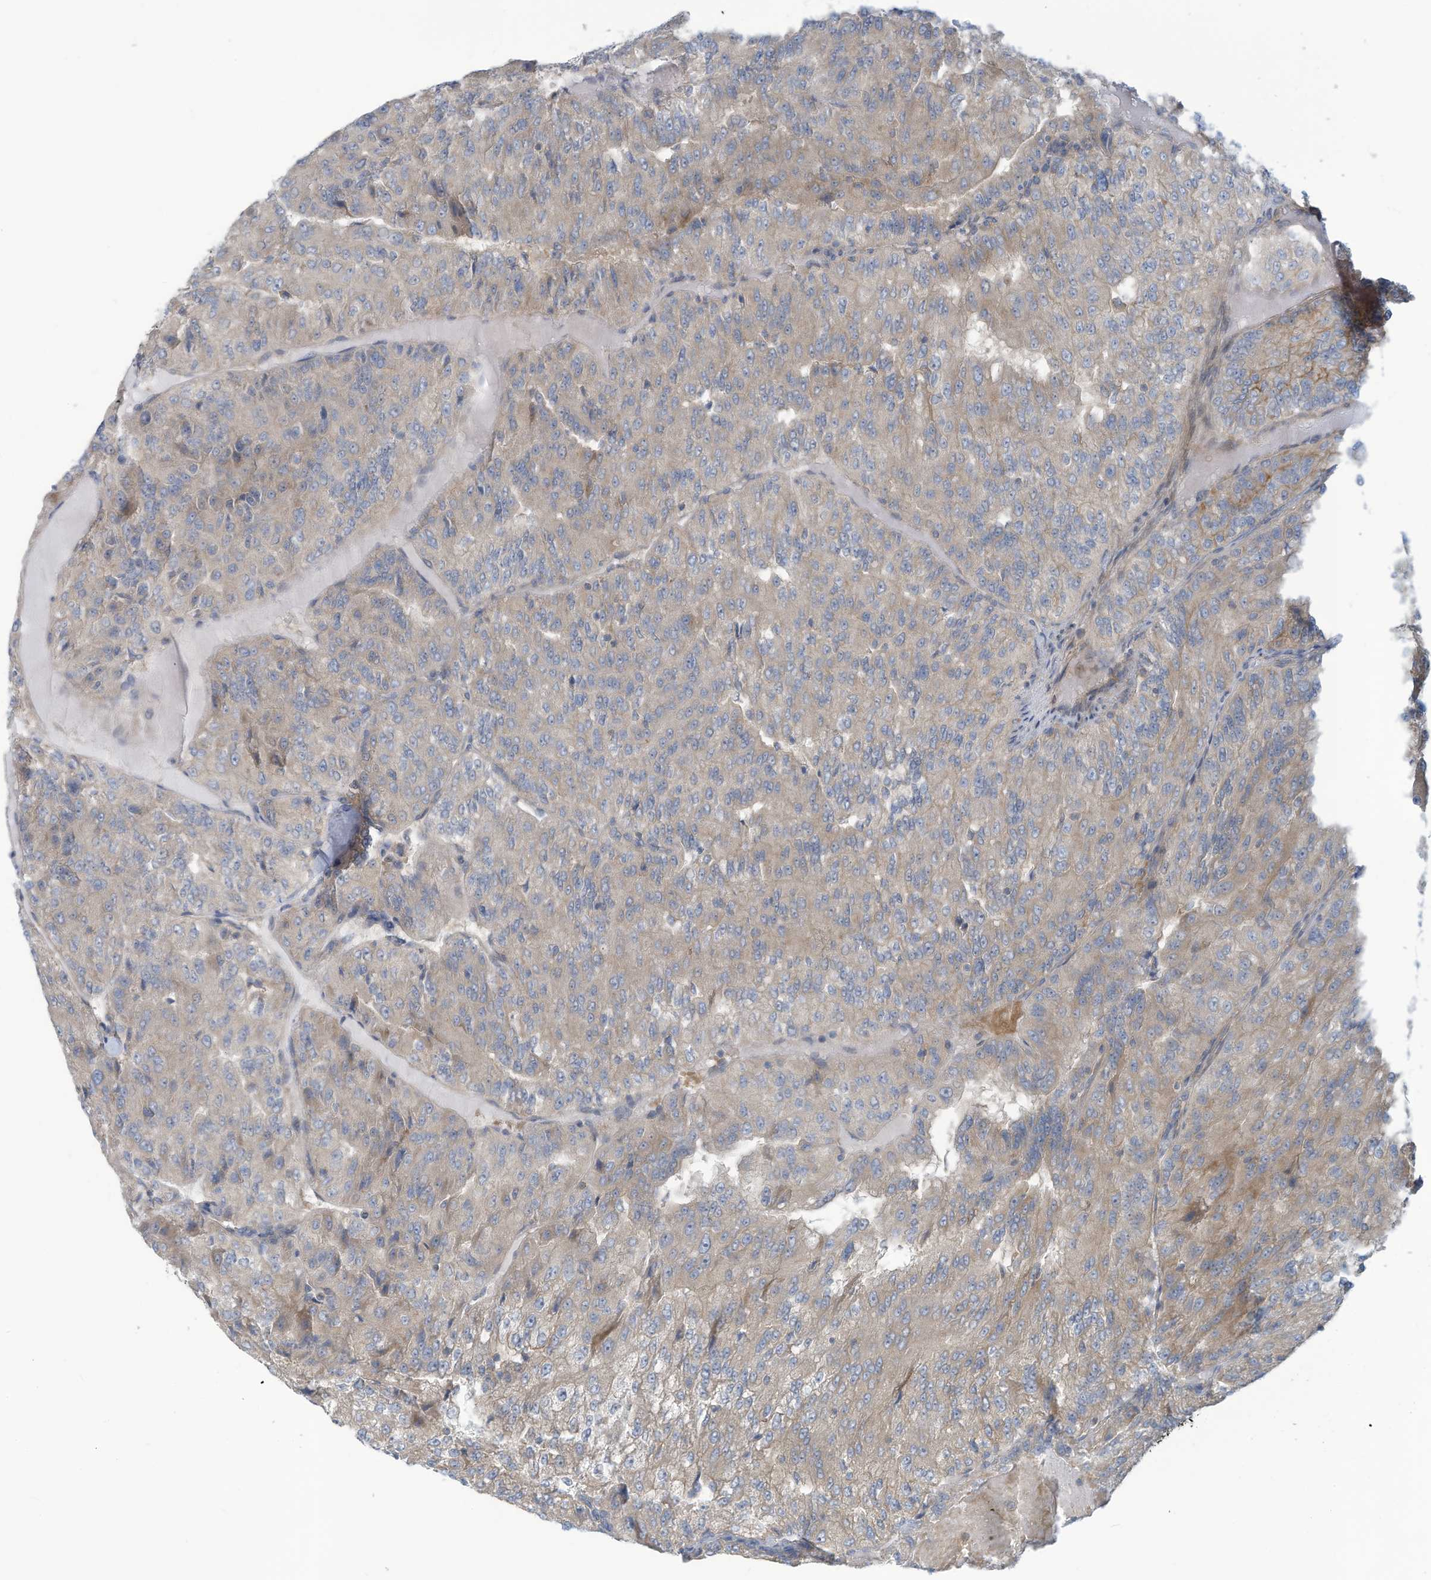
{"staining": {"intensity": "weak", "quantity": "<25%", "location": "cytoplasmic/membranous"}, "tissue": "renal cancer", "cell_type": "Tumor cells", "image_type": "cancer", "snomed": [{"axis": "morphology", "description": "Adenocarcinoma, NOS"}, {"axis": "topography", "description": "Kidney"}], "caption": "Immunohistochemical staining of human renal cancer (adenocarcinoma) demonstrates no significant positivity in tumor cells.", "gene": "ADAT2", "patient": {"sex": "female", "age": 63}}